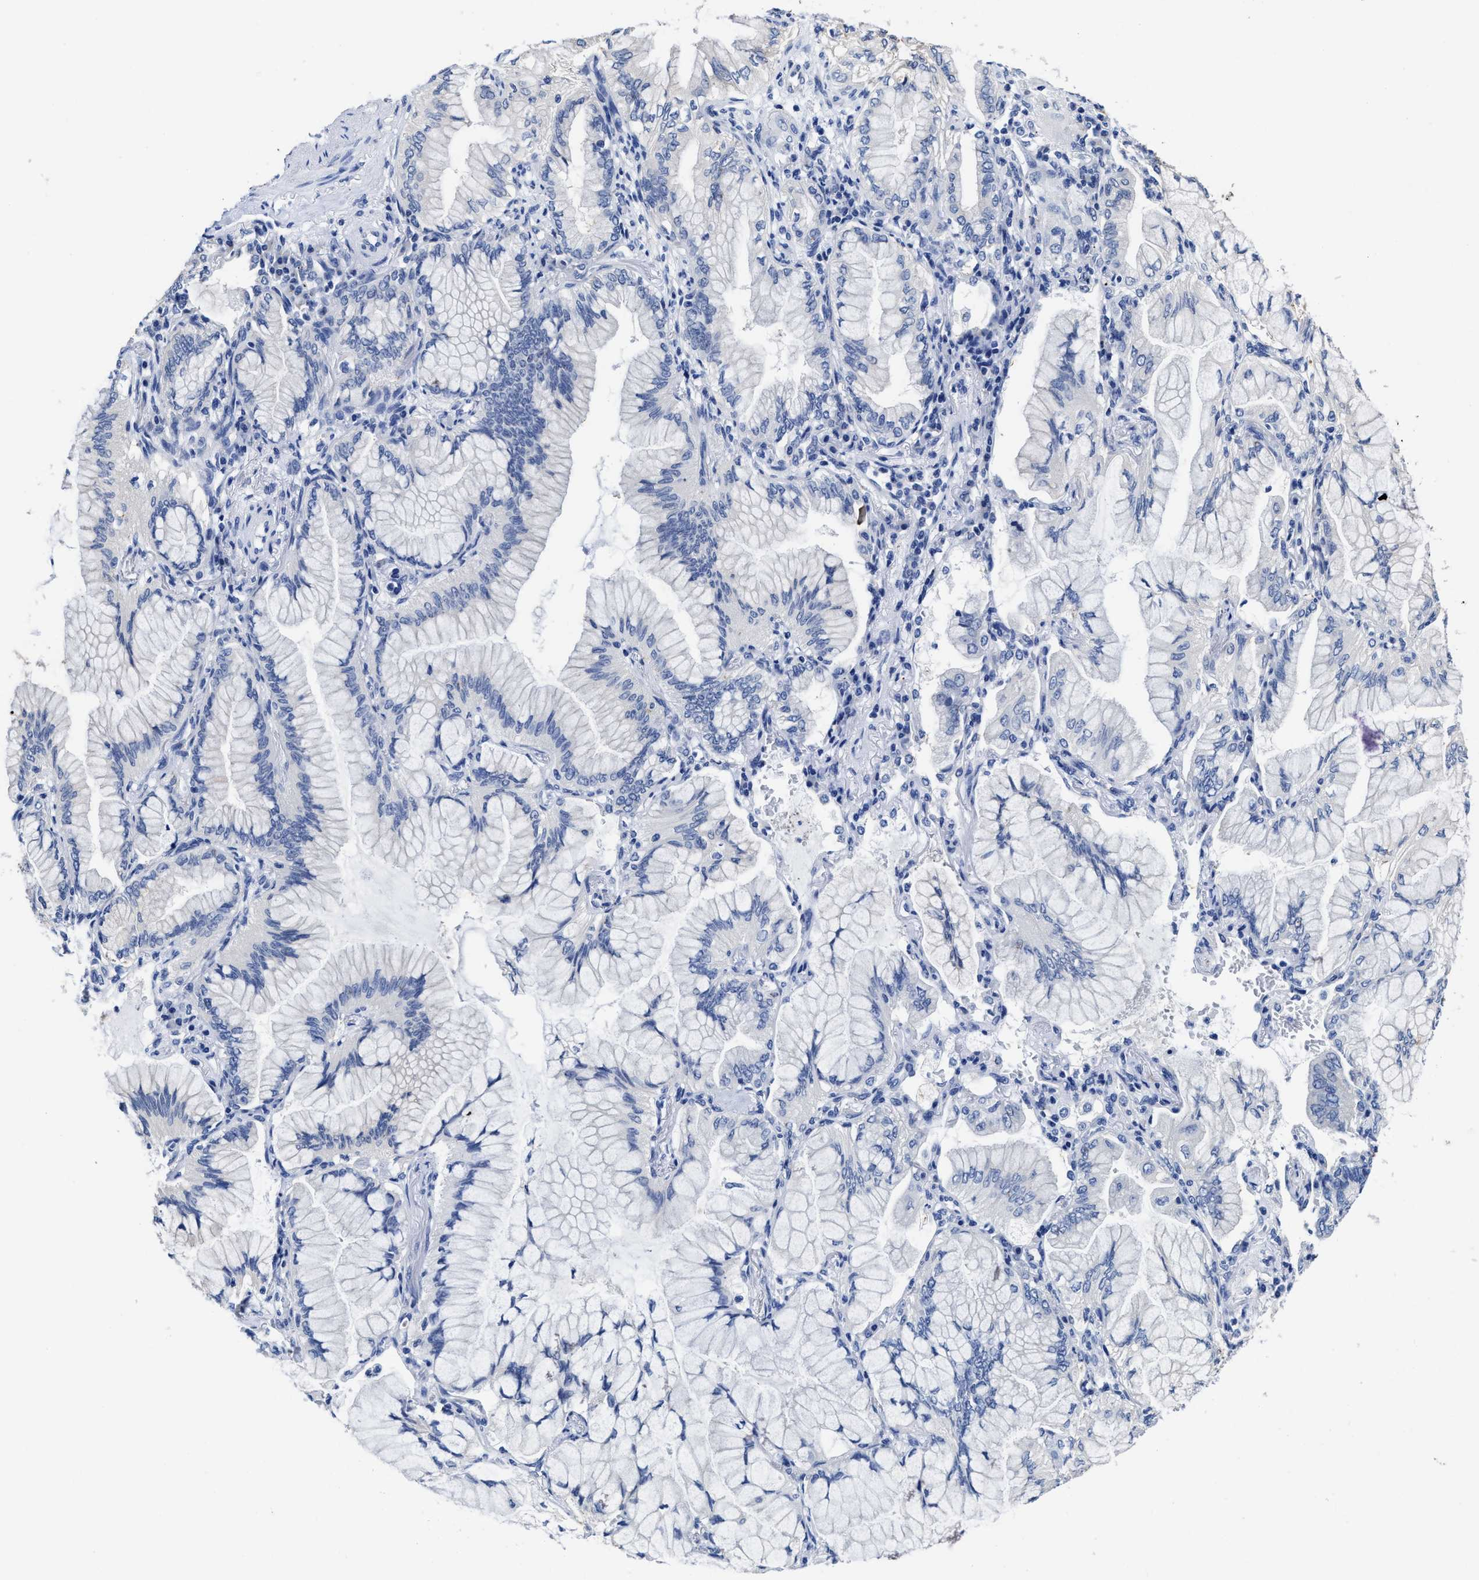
{"staining": {"intensity": "negative", "quantity": "none", "location": "none"}, "tissue": "lung cancer", "cell_type": "Tumor cells", "image_type": "cancer", "snomed": [{"axis": "morphology", "description": "Adenocarcinoma, NOS"}, {"axis": "topography", "description": "Lung"}], "caption": "Immunohistochemistry (IHC) photomicrograph of neoplastic tissue: lung cancer stained with DAB (3,3'-diaminobenzidine) displays no significant protein positivity in tumor cells.", "gene": "HOOK1", "patient": {"sex": "female", "age": 70}}